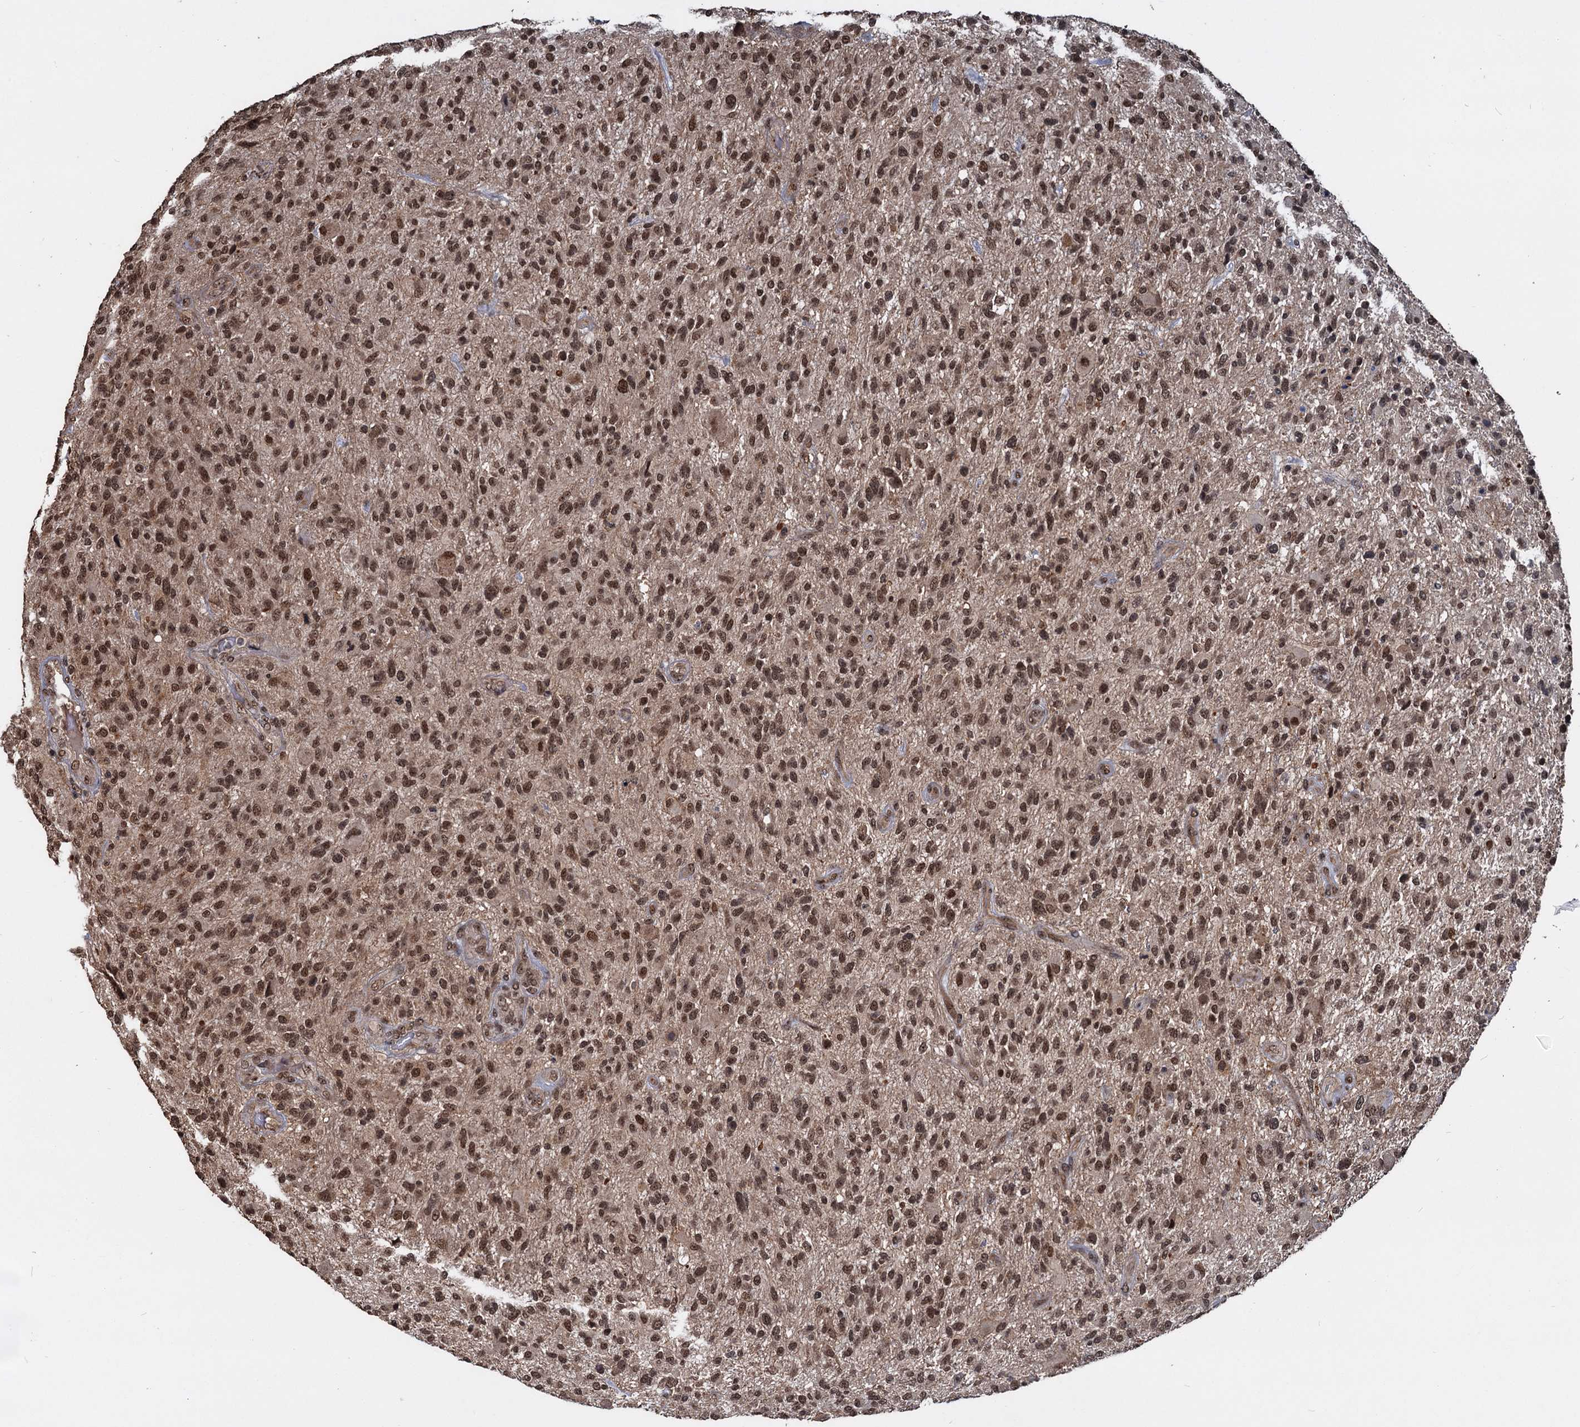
{"staining": {"intensity": "moderate", "quantity": ">75%", "location": "nuclear"}, "tissue": "glioma", "cell_type": "Tumor cells", "image_type": "cancer", "snomed": [{"axis": "morphology", "description": "Glioma, malignant, High grade"}, {"axis": "topography", "description": "Brain"}], "caption": "Protein expression analysis of malignant high-grade glioma displays moderate nuclear positivity in approximately >75% of tumor cells. (DAB = brown stain, brightfield microscopy at high magnification).", "gene": "FAM216B", "patient": {"sex": "male", "age": 47}}